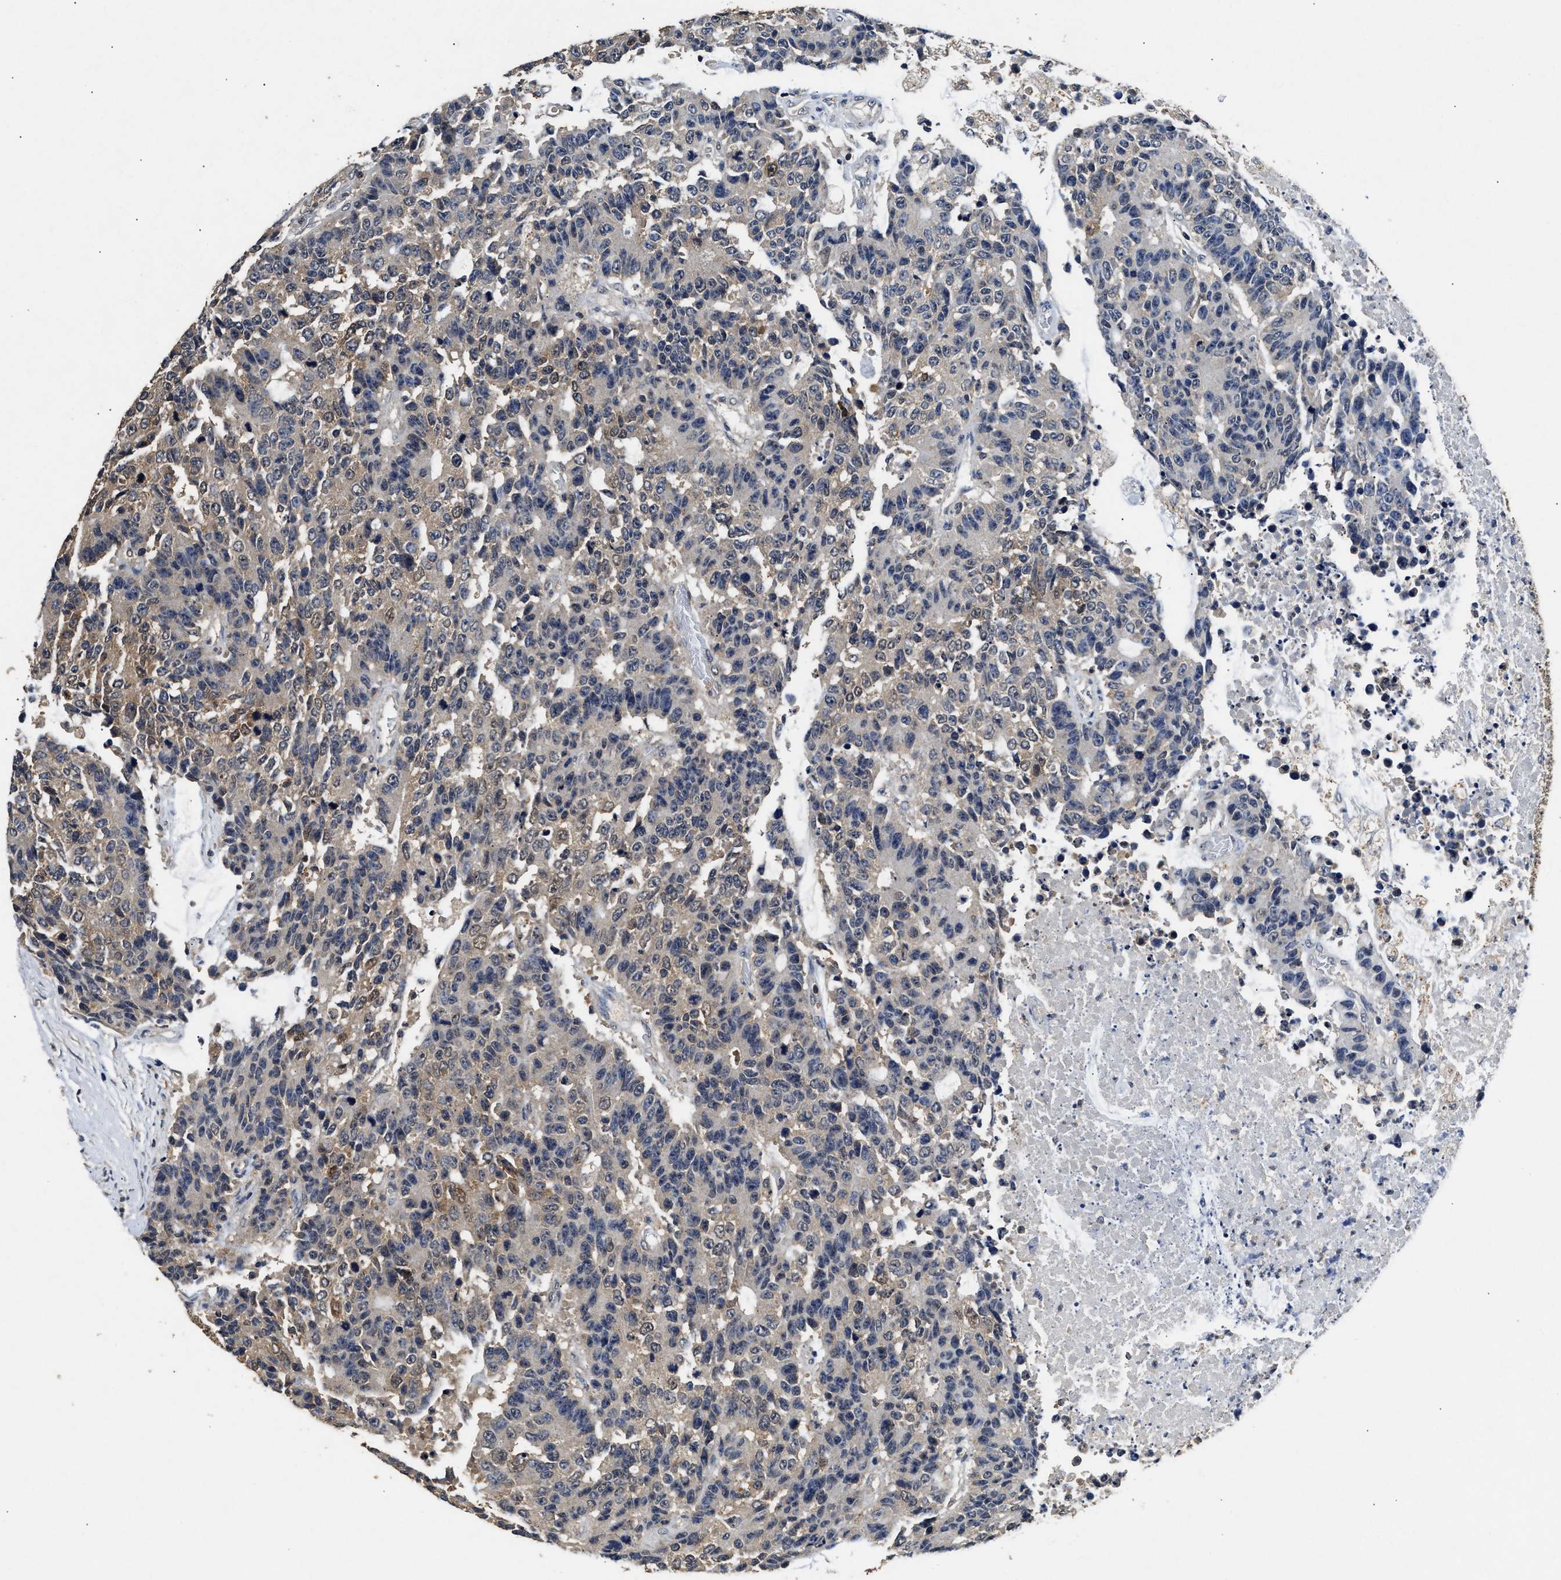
{"staining": {"intensity": "weak", "quantity": "<25%", "location": "cytoplasmic/membranous,nuclear"}, "tissue": "colorectal cancer", "cell_type": "Tumor cells", "image_type": "cancer", "snomed": [{"axis": "morphology", "description": "Adenocarcinoma, NOS"}, {"axis": "topography", "description": "Colon"}], "caption": "DAB (3,3'-diaminobenzidine) immunohistochemical staining of adenocarcinoma (colorectal) demonstrates no significant positivity in tumor cells.", "gene": "ACAT2", "patient": {"sex": "female", "age": 86}}